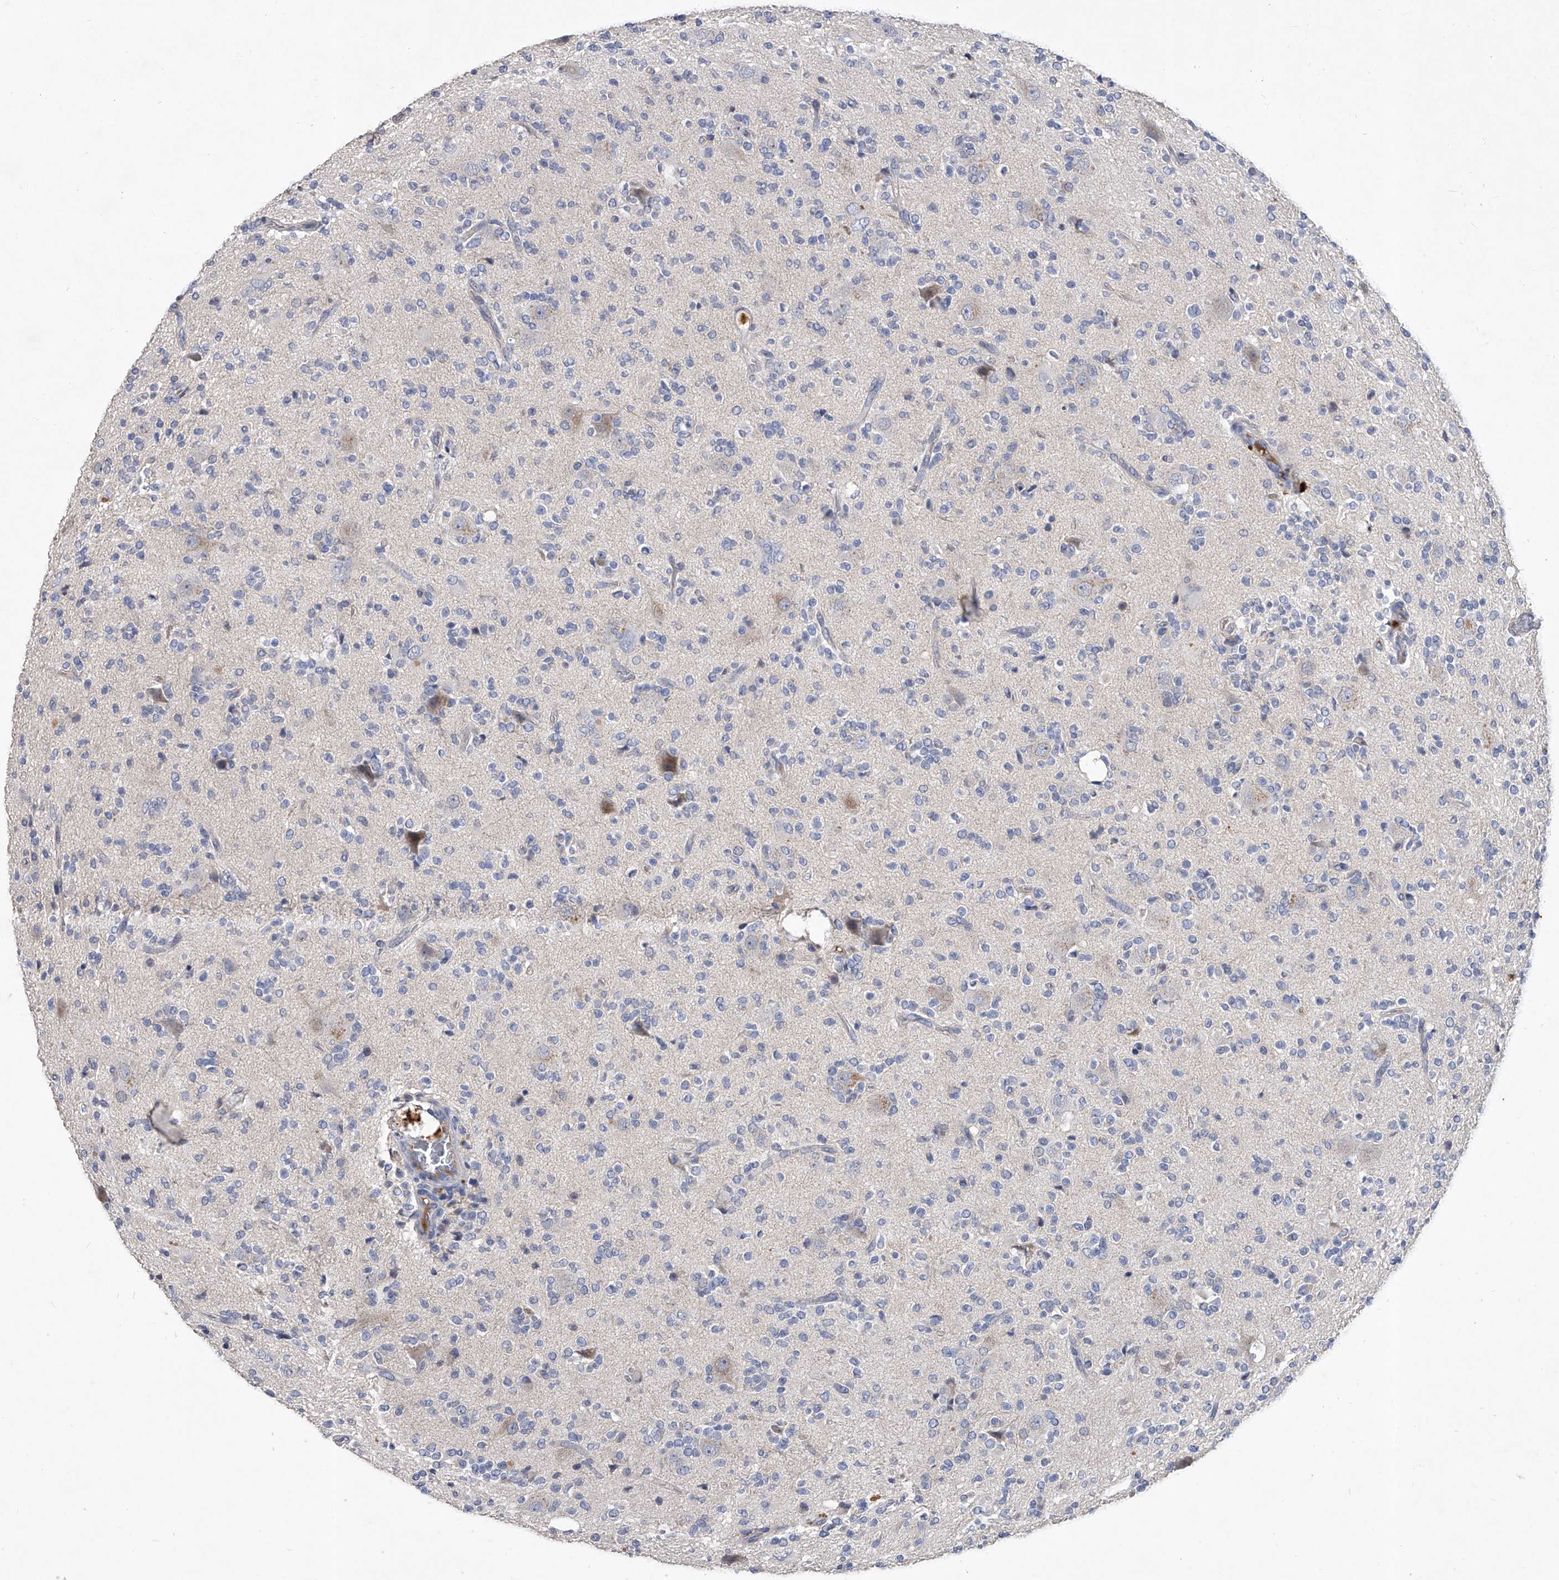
{"staining": {"intensity": "negative", "quantity": "none", "location": "none"}, "tissue": "glioma", "cell_type": "Tumor cells", "image_type": "cancer", "snomed": [{"axis": "morphology", "description": "Glioma, malignant, High grade"}, {"axis": "topography", "description": "Brain"}], "caption": "Protein analysis of glioma exhibits no significant positivity in tumor cells.", "gene": "C5", "patient": {"sex": "male", "age": 34}}